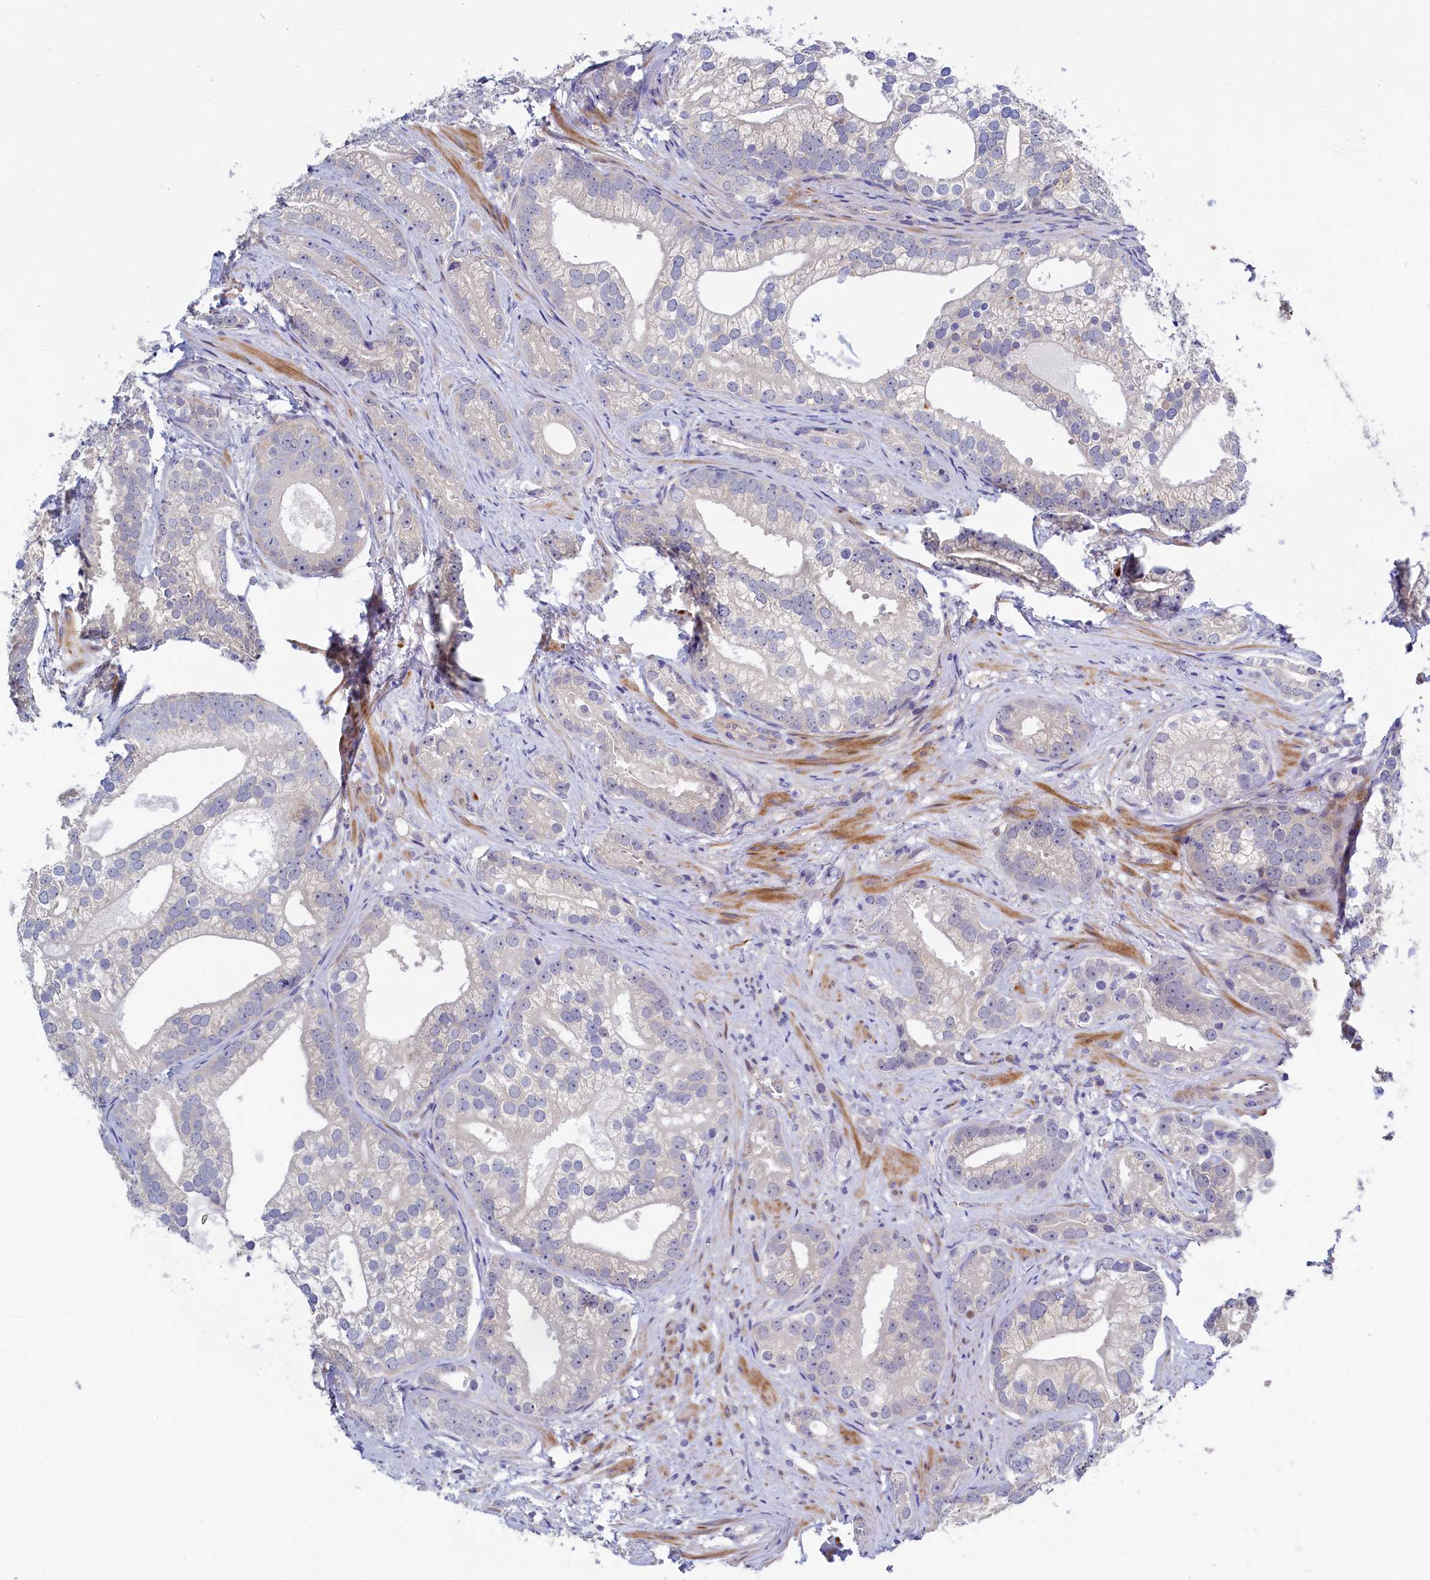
{"staining": {"intensity": "negative", "quantity": "none", "location": "none"}, "tissue": "prostate cancer", "cell_type": "Tumor cells", "image_type": "cancer", "snomed": [{"axis": "morphology", "description": "Adenocarcinoma, High grade"}, {"axis": "topography", "description": "Prostate"}], "caption": "Histopathology image shows no significant protein expression in tumor cells of prostate adenocarcinoma (high-grade). (DAB (3,3'-diaminobenzidine) IHC visualized using brightfield microscopy, high magnification).", "gene": "PIK3C3", "patient": {"sex": "male", "age": 75}}